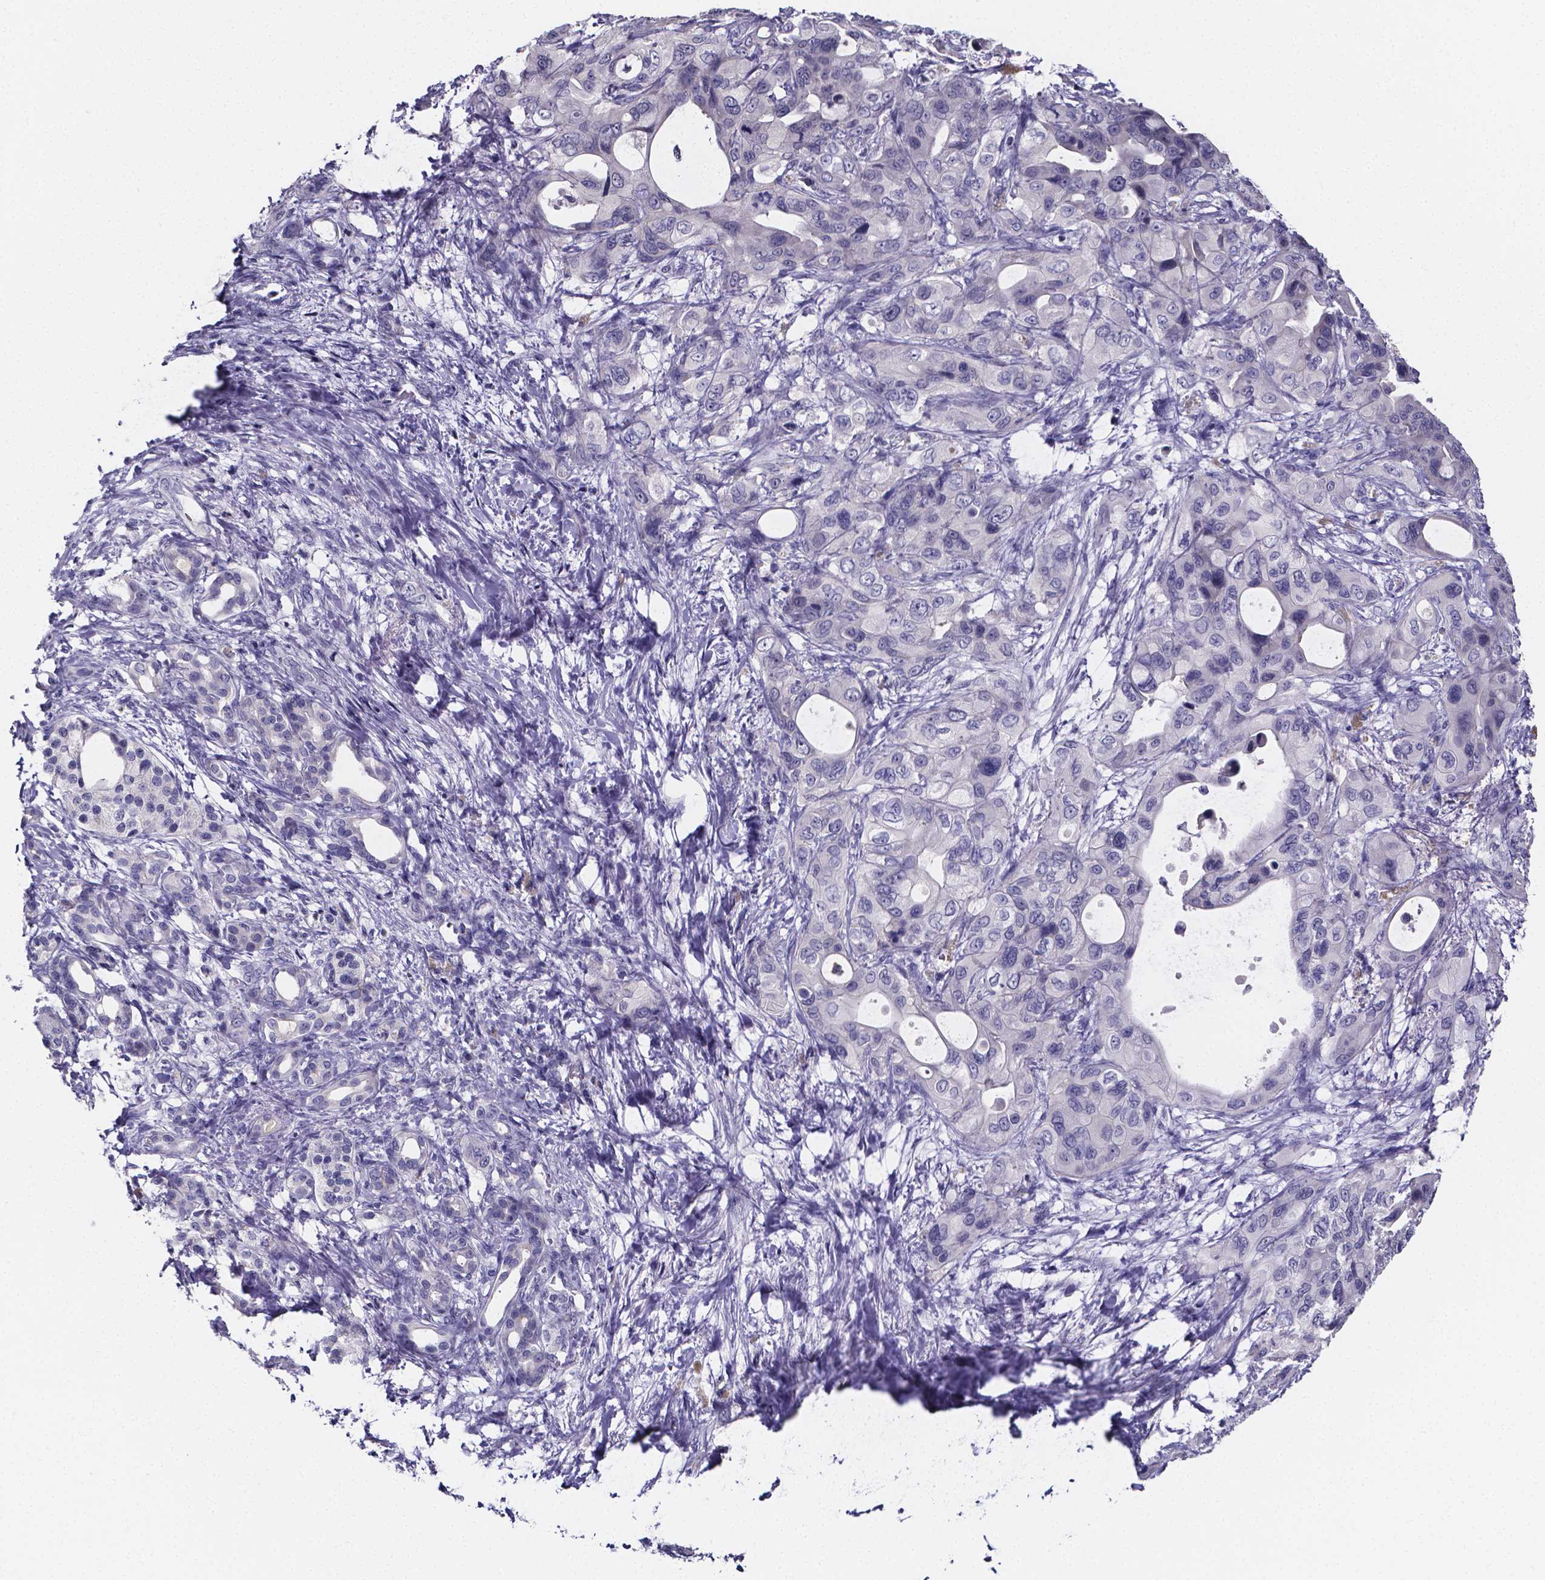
{"staining": {"intensity": "negative", "quantity": "none", "location": "none"}, "tissue": "pancreatic cancer", "cell_type": "Tumor cells", "image_type": "cancer", "snomed": [{"axis": "morphology", "description": "Adenocarcinoma, NOS"}, {"axis": "topography", "description": "Pancreas"}], "caption": "The image exhibits no significant staining in tumor cells of pancreatic cancer.", "gene": "IZUMO1", "patient": {"sex": "male", "age": 71}}